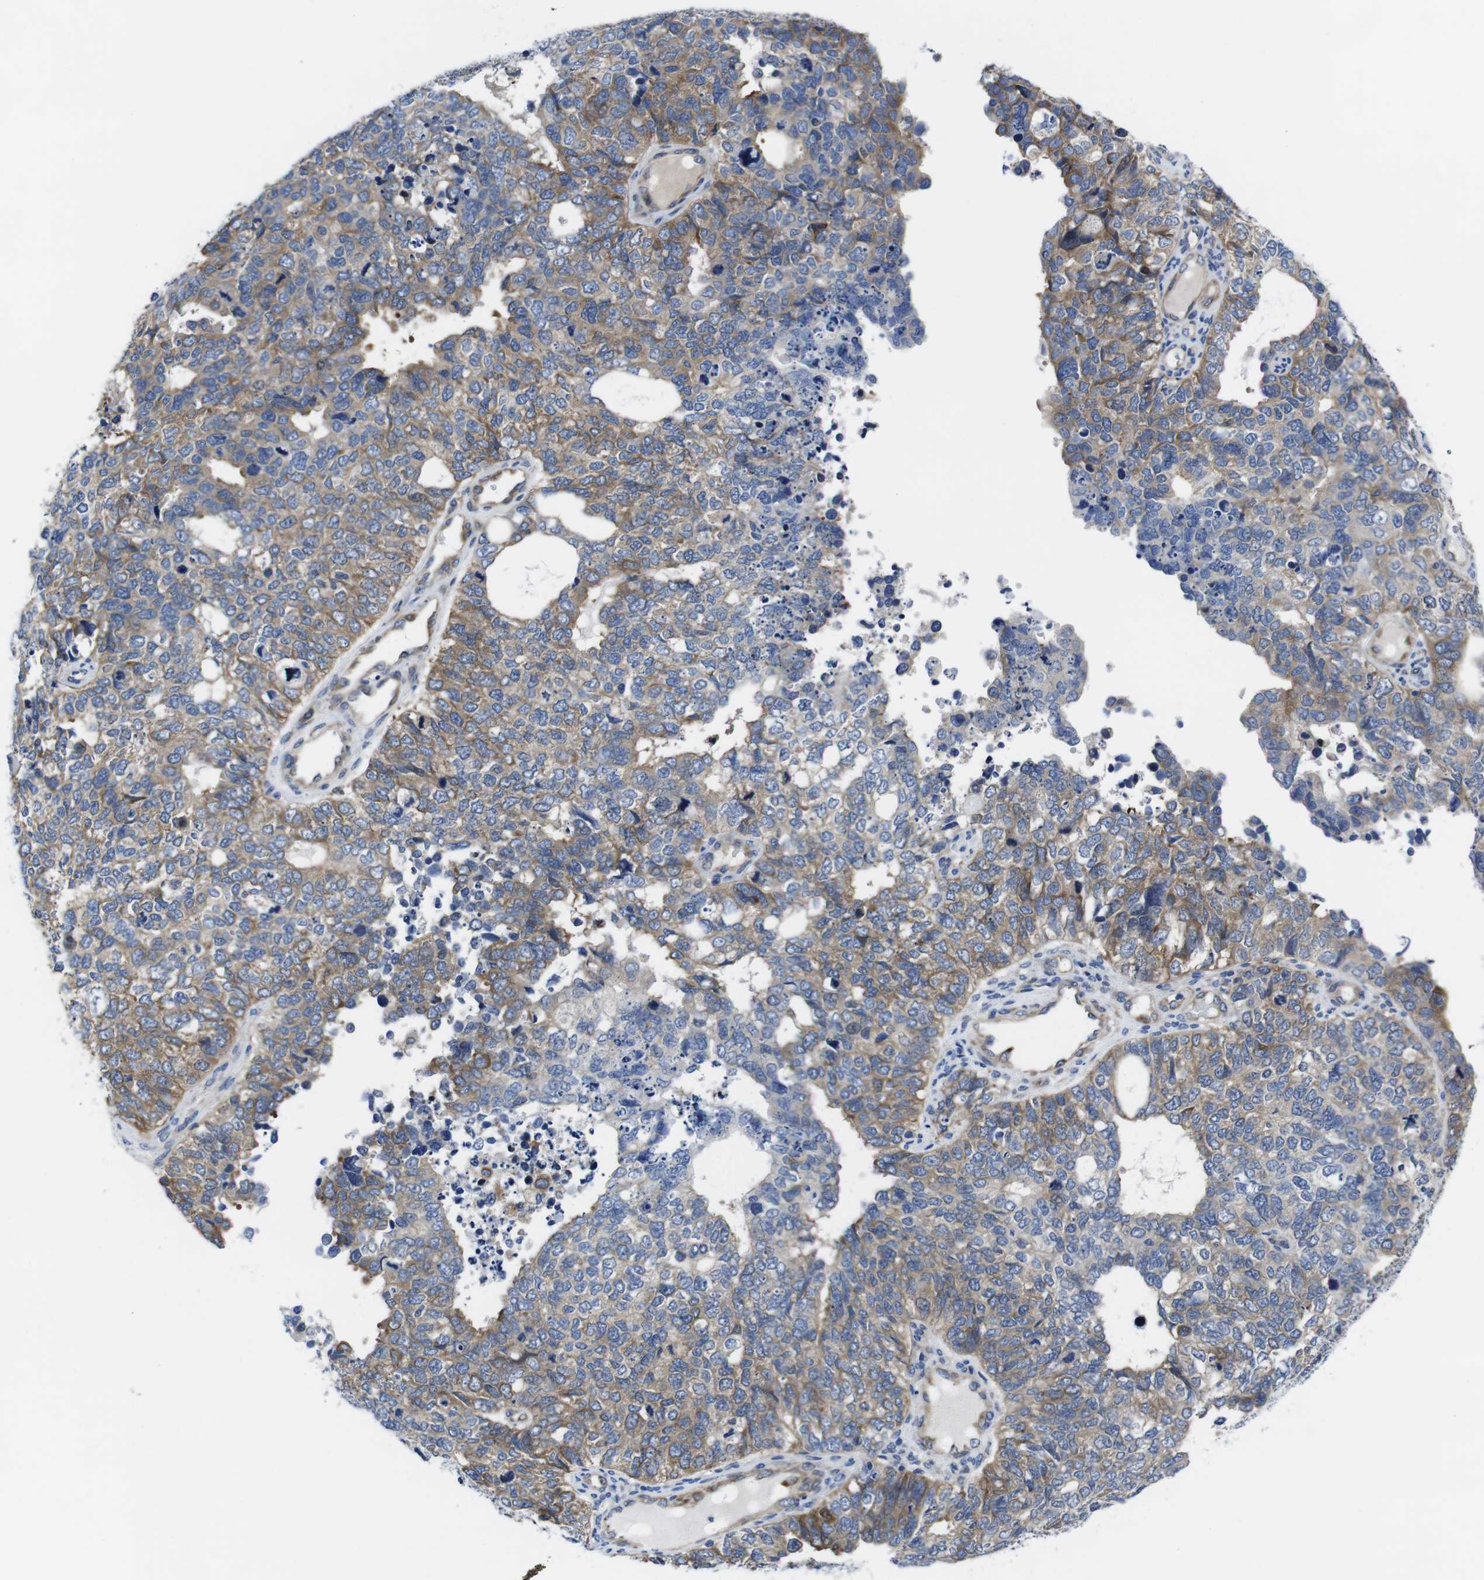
{"staining": {"intensity": "moderate", "quantity": "25%-75%", "location": "cytoplasmic/membranous"}, "tissue": "cervical cancer", "cell_type": "Tumor cells", "image_type": "cancer", "snomed": [{"axis": "morphology", "description": "Squamous cell carcinoma, NOS"}, {"axis": "topography", "description": "Cervix"}], "caption": "A histopathology image showing moderate cytoplasmic/membranous positivity in approximately 25%-75% of tumor cells in cervical squamous cell carcinoma, as visualized by brown immunohistochemical staining.", "gene": "EIF4A1", "patient": {"sex": "female", "age": 63}}